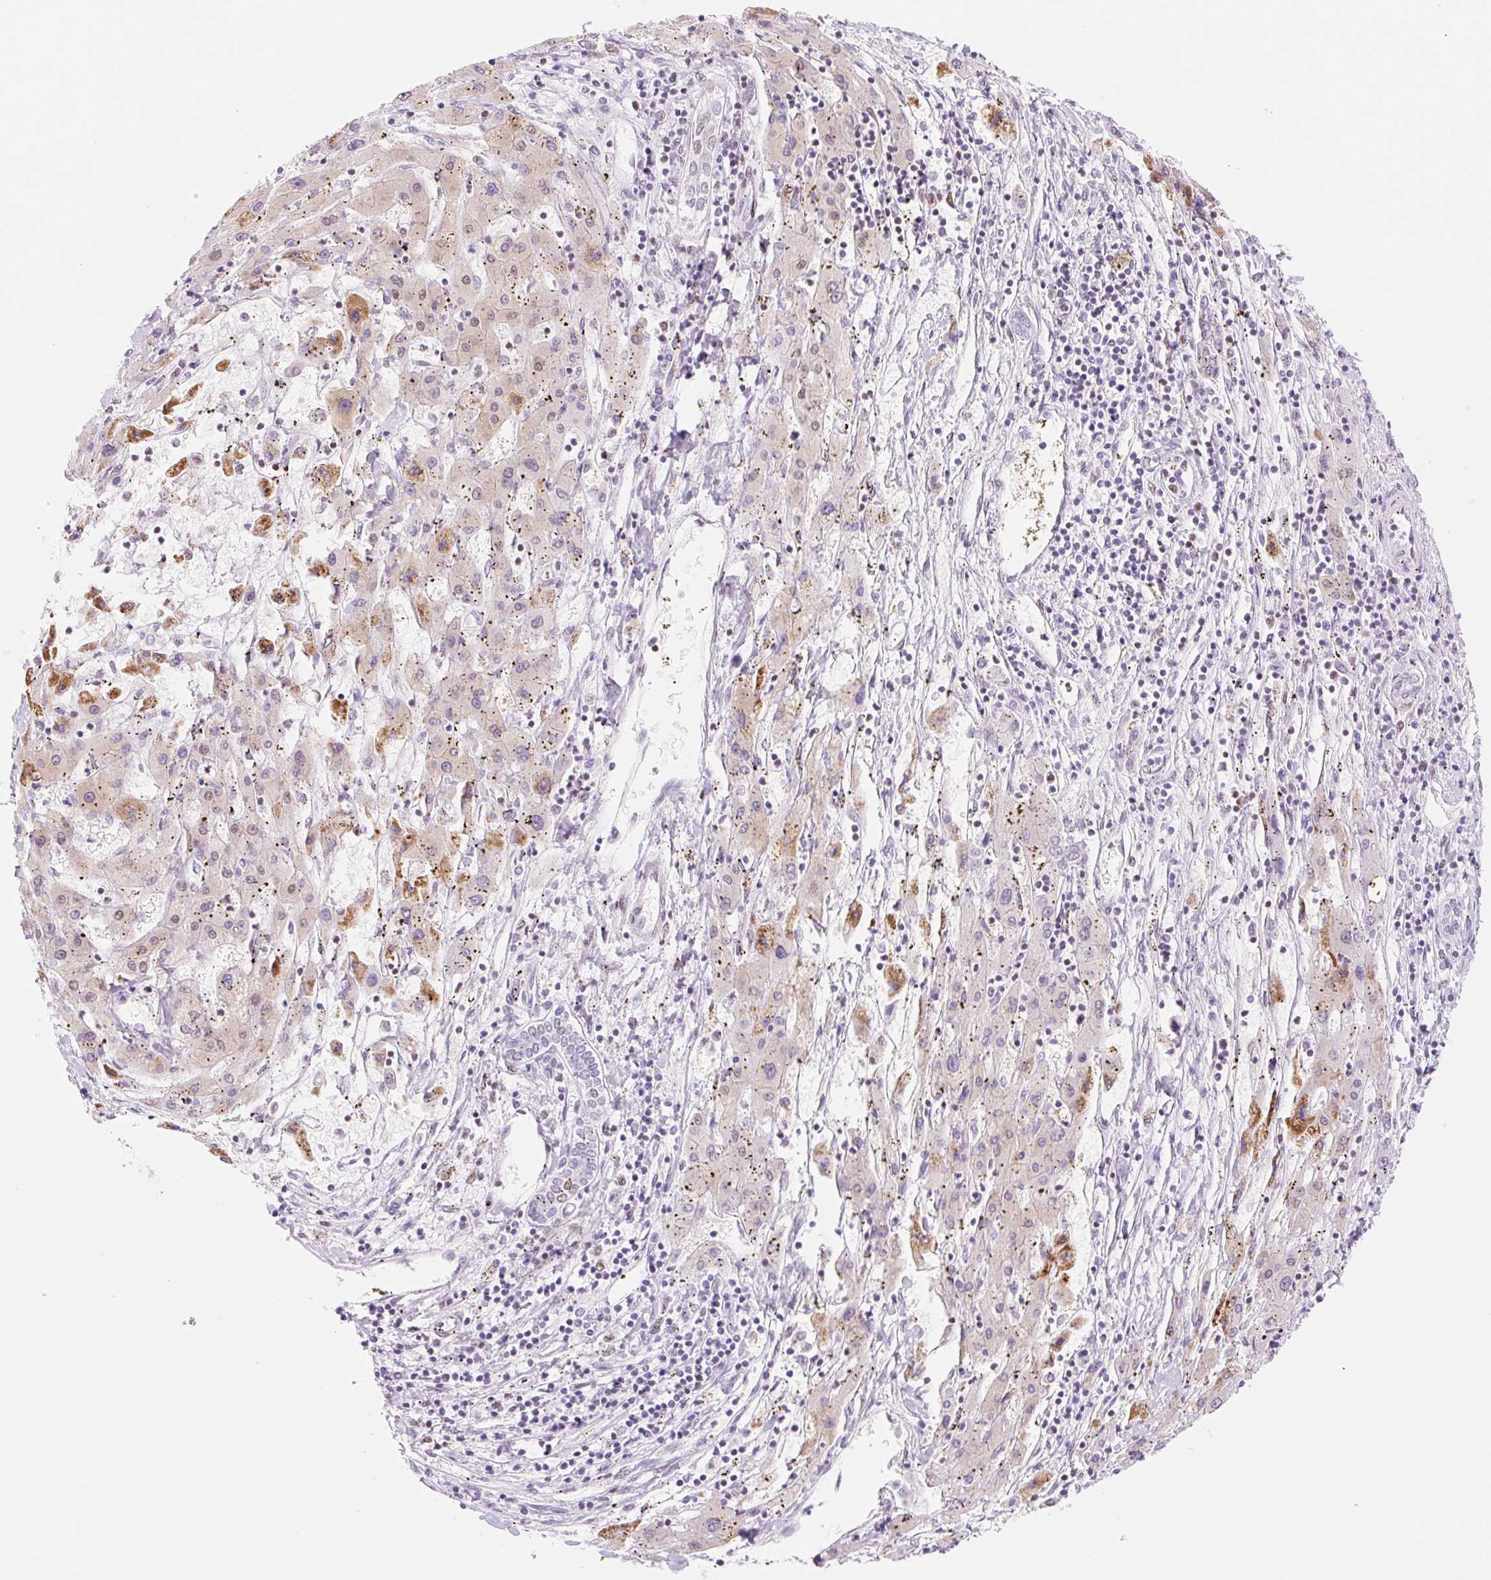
{"staining": {"intensity": "strong", "quantity": "25%-75%", "location": "cytoplasmic/membranous,nuclear"}, "tissue": "liver cancer", "cell_type": "Tumor cells", "image_type": "cancer", "snomed": [{"axis": "morphology", "description": "Carcinoma, Hepatocellular, NOS"}, {"axis": "topography", "description": "Liver"}], "caption": "Human hepatocellular carcinoma (liver) stained with a protein marker exhibits strong staining in tumor cells.", "gene": "PRDM11", "patient": {"sex": "male", "age": 72}}